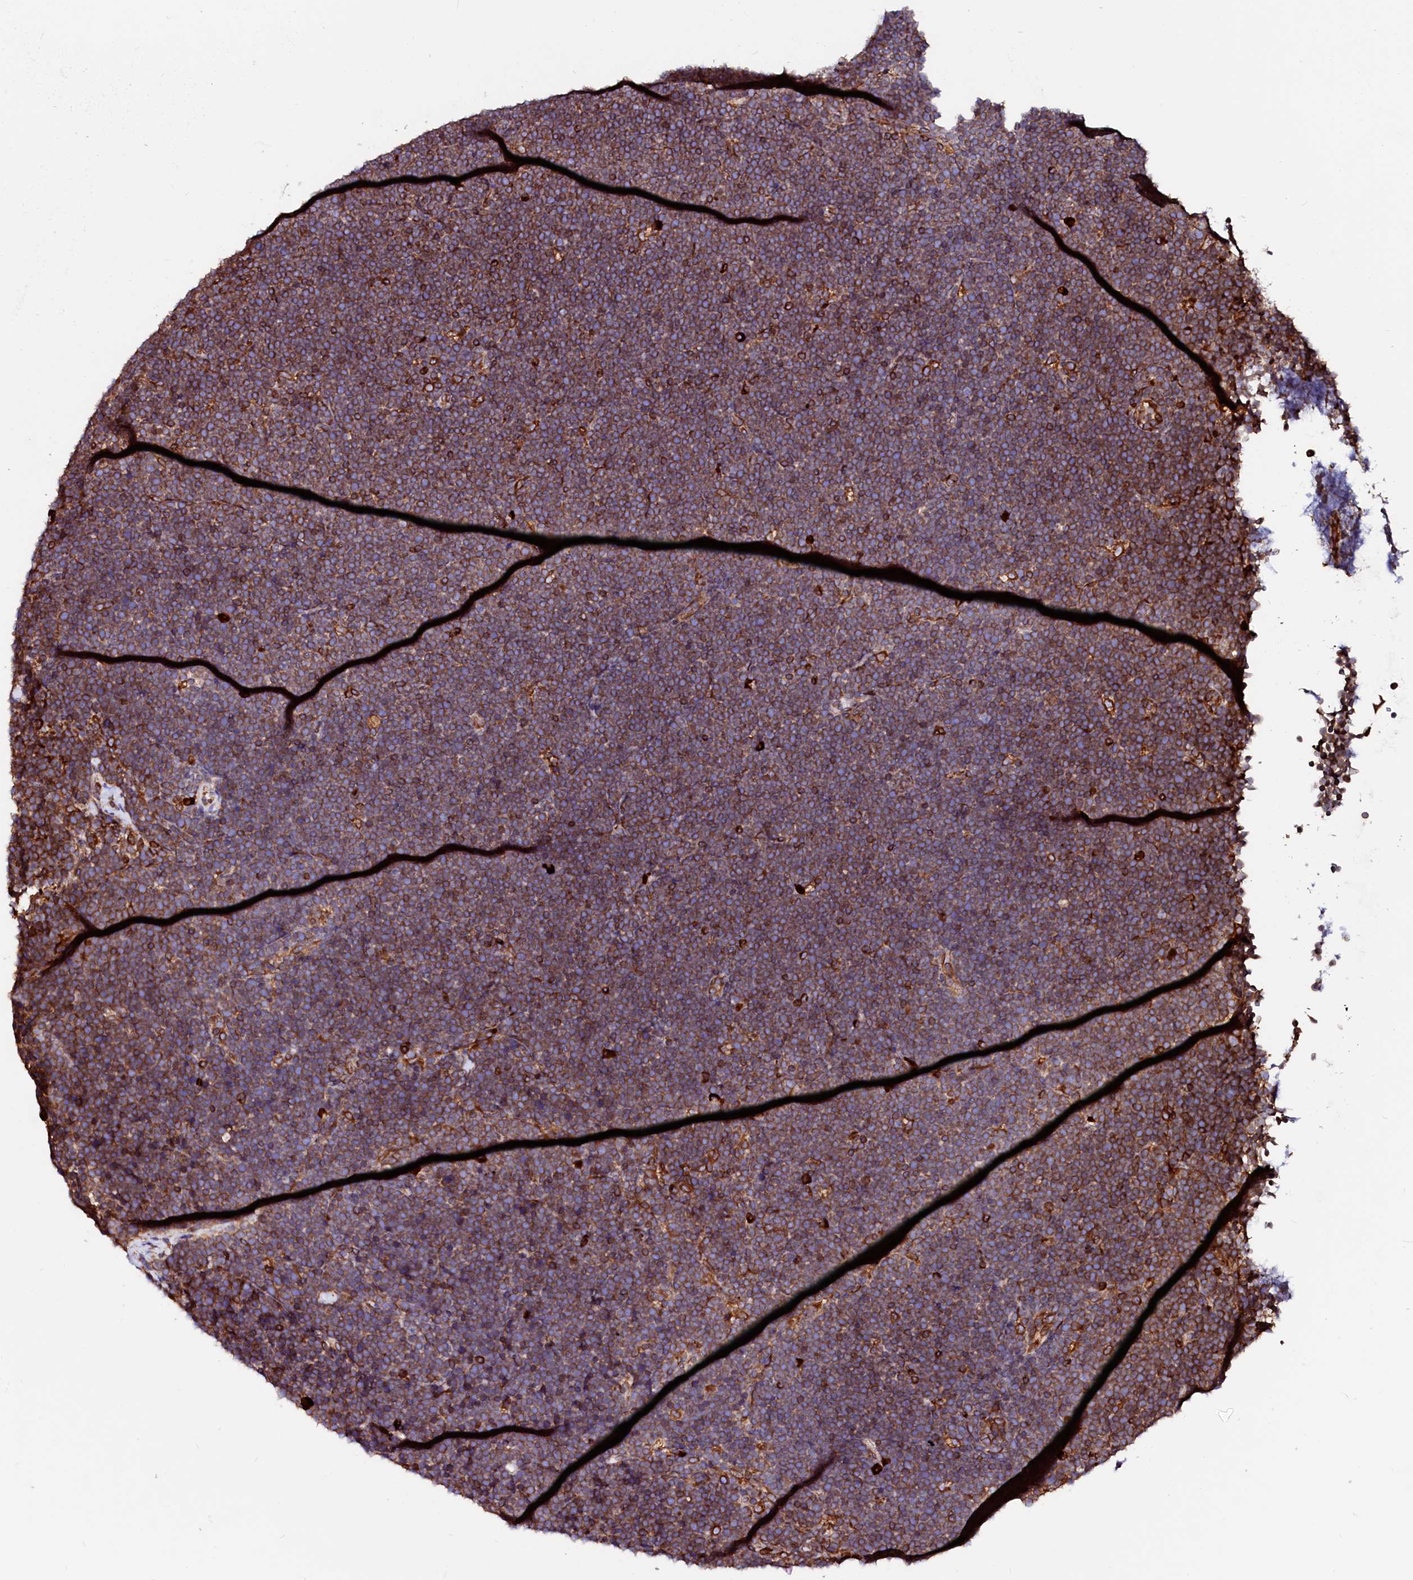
{"staining": {"intensity": "moderate", "quantity": ">75%", "location": "cytoplasmic/membranous"}, "tissue": "lymphoma", "cell_type": "Tumor cells", "image_type": "cancer", "snomed": [{"axis": "morphology", "description": "Malignant lymphoma, non-Hodgkin's type, High grade"}, {"axis": "topography", "description": "Lymph node"}], "caption": "High-grade malignant lymphoma, non-Hodgkin's type stained for a protein (brown) reveals moderate cytoplasmic/membranous positive expression in approximately >75% of tumor cells.", "gene": "DERL1", "patient": {"sex": "male", "age": 13}}